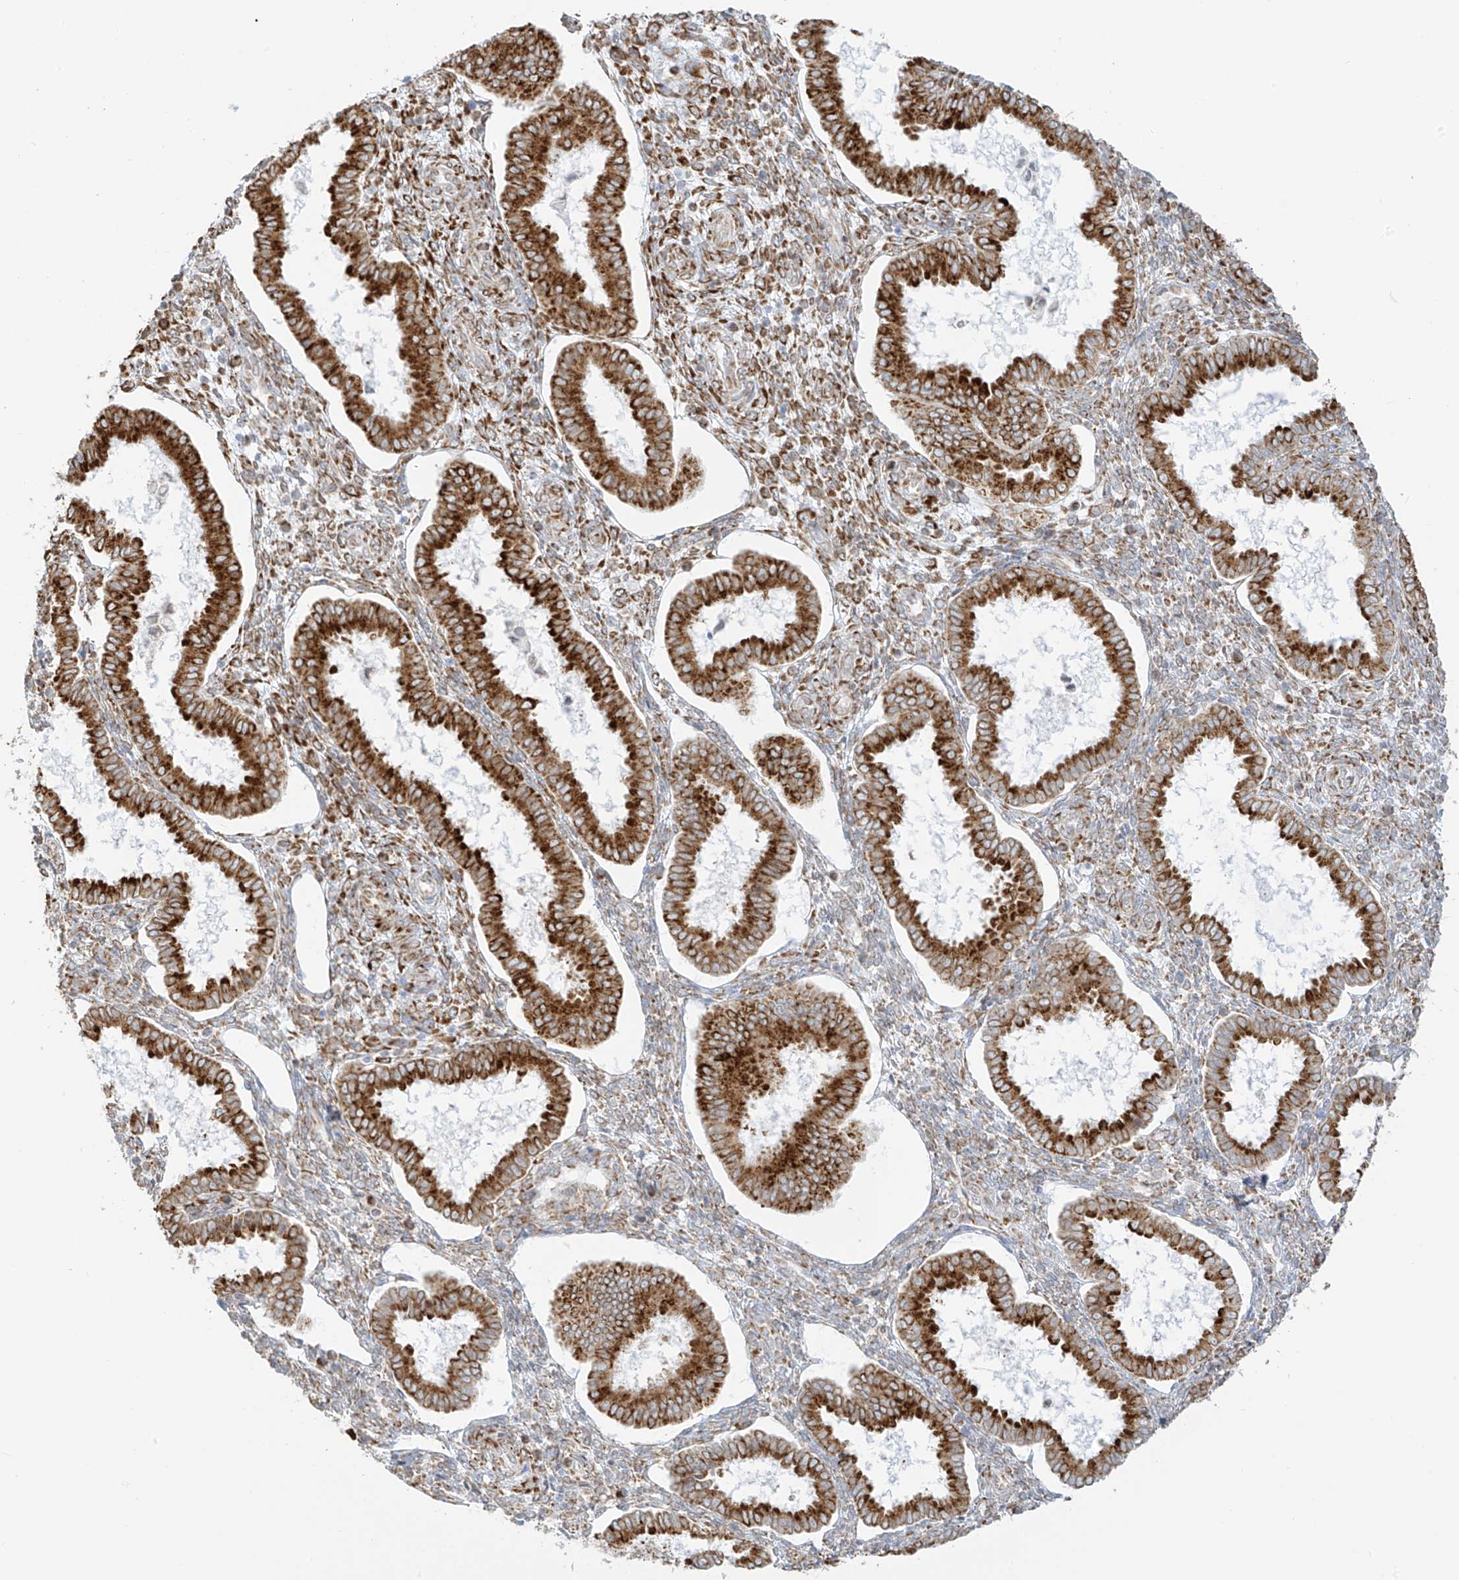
{"staining": {"intensity": "moderate", "quantity": "<25%", "location": "cytoplasmic/membranous"}, "tissue": "endometrium", "cell_type": "Cells in endometrial stroma", "image_type": "normal", "snomed": [{"axis": "morphology", "description": "Normal tissue, NOS"}, {"axis": "topography", "description": "Endometrium"}], "caption": "Cells in endometrial stroma reveal low levels of moderate cytoplasmic/membranous expression in about <25% of cells in benign endometrium. (Brightfield microscopy of DAB IHC at high magnification).", "gene": "LRRC59", "patient": {"sex": "female", "age": 24}}